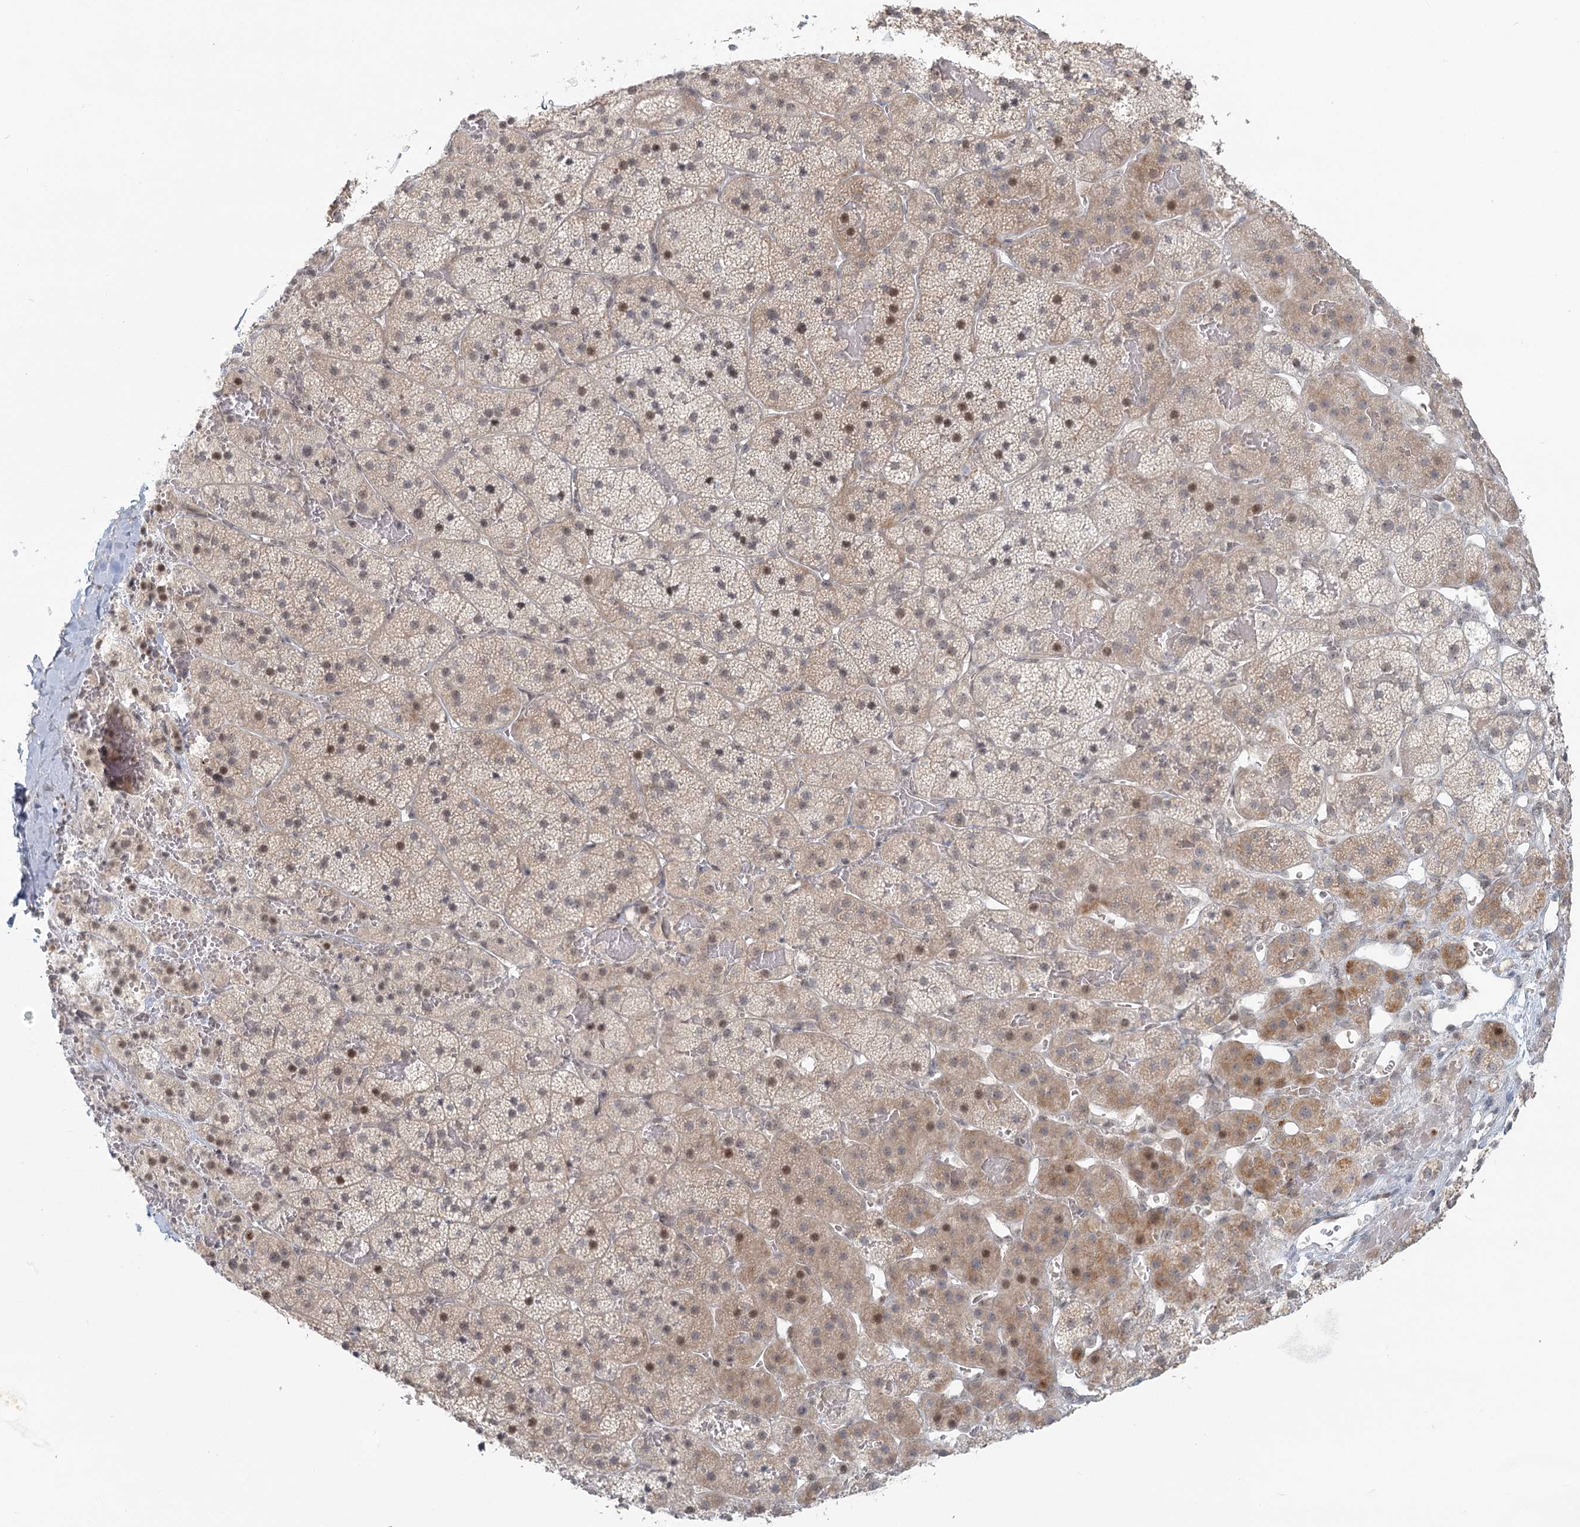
{"staining": {"intensity": "weak", "quantity": "25%-75%", "location": "cytoplasmic/membranous,nuclear"}, "tissue": "adrenal gland", "cell_type": "Glandular cells", "image_type": "normal", "snomed": [{"axis": "morphology", "description": "Normal tissue, NOS"}, {"axis": "topography", "description": "Adrenal gland"}], "caption": "This is a micrograph of immunohistochemistry (IHC) staining of unremarkable adrenal gland, which shows weak expression in the cytoplasmic/membranous,nuclear of glandular cells.", "gene": "R3HCC1L", "patient": {"sex": "female", "age": 44}}